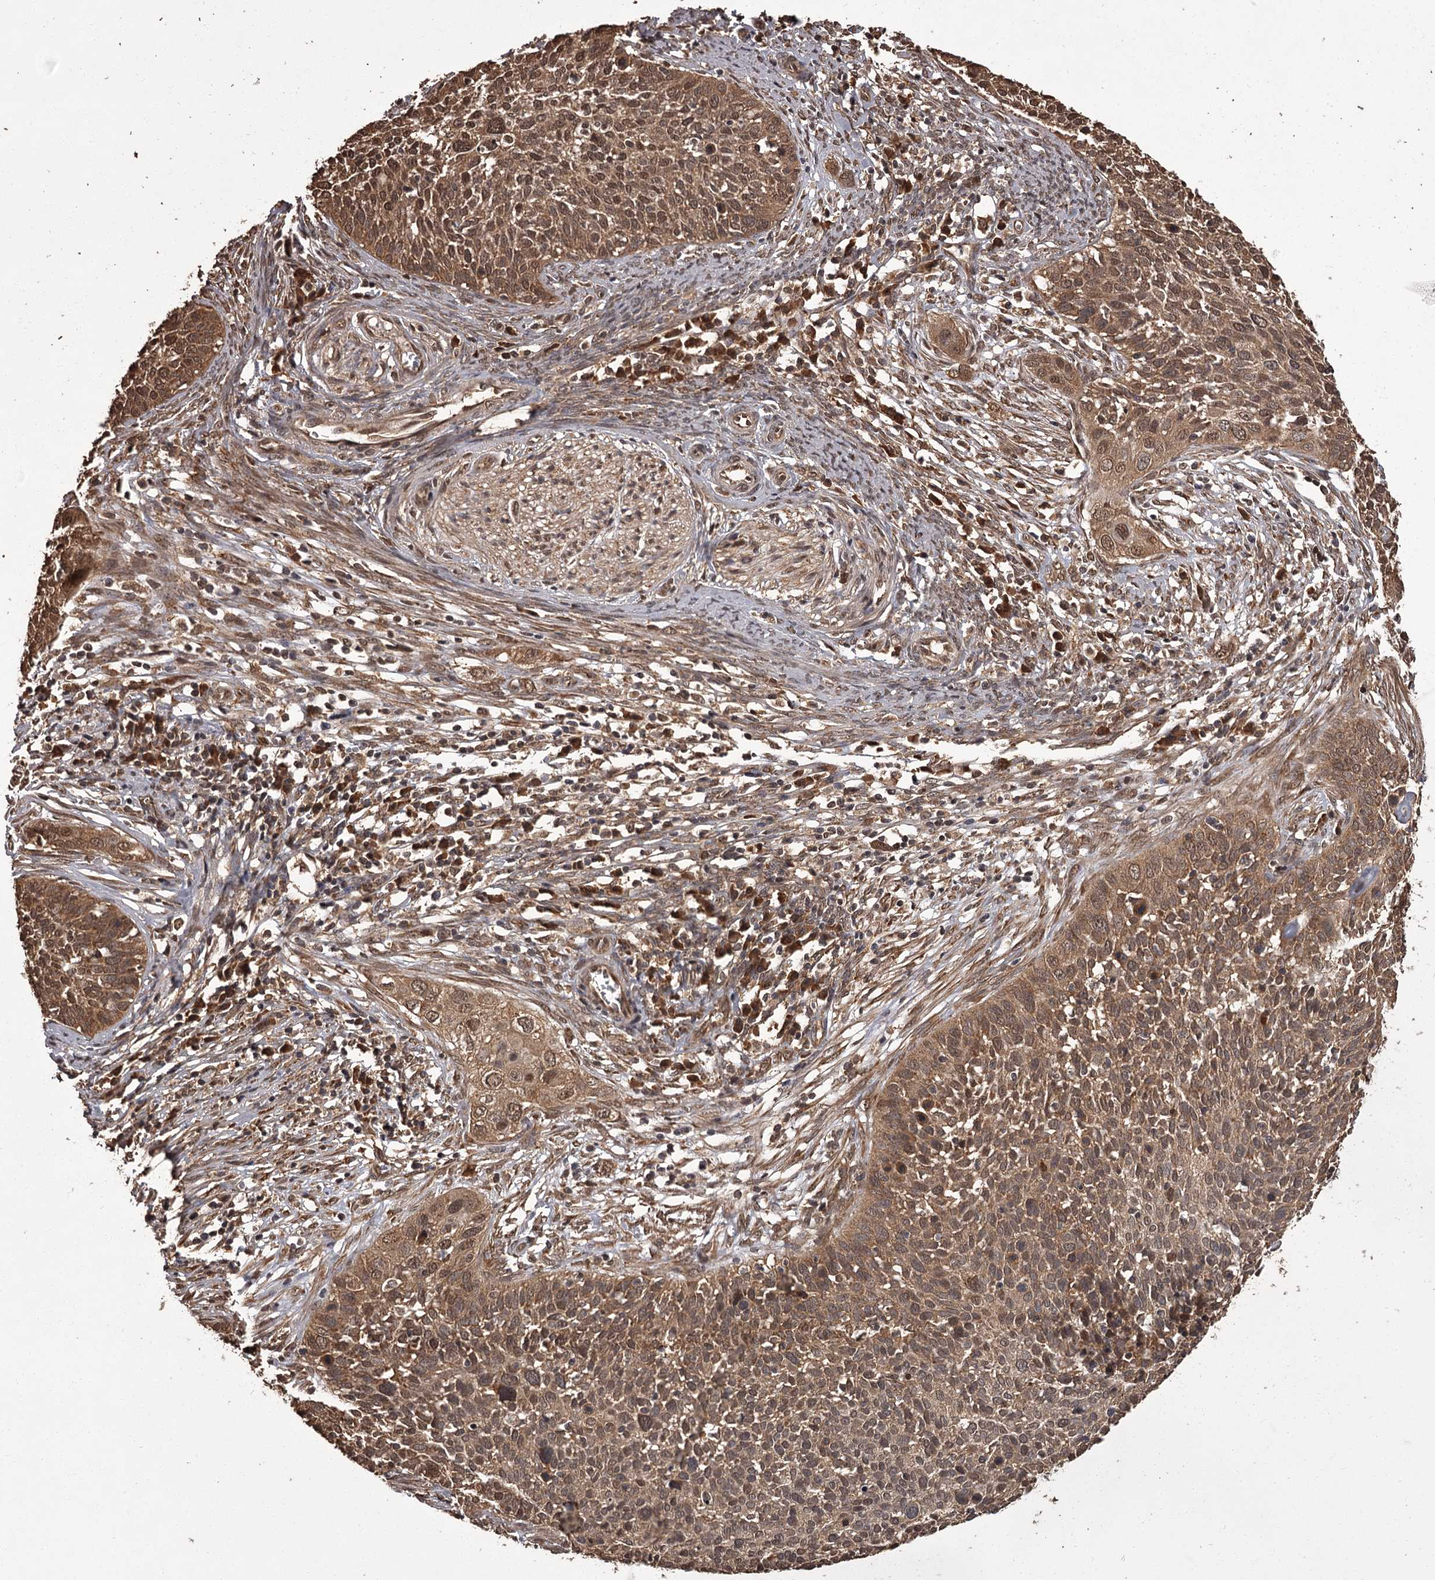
{"staining": {"intensity": "moderate", "quantity": ">75%", "location": "cytoplasmic/membranous,nuclear"}, "tissue": "cervical cancer", "cell_type": "Tumor cells", "image_type": "cancer", "snomed": [{"axis": "morphology", "description": "Squamous cell carcinoma, NOS"}, {"axis": "topography", "description": "Cervix"}], "caption": "This is a histology image of IHC staining of cervical squamous cell carcinoma, which shows moderate expression in the cytoplasmic/membranous and nuclear of tumor cells.", "gene": "NPRL2", "patient": {"sex": "female", "age": 34}}